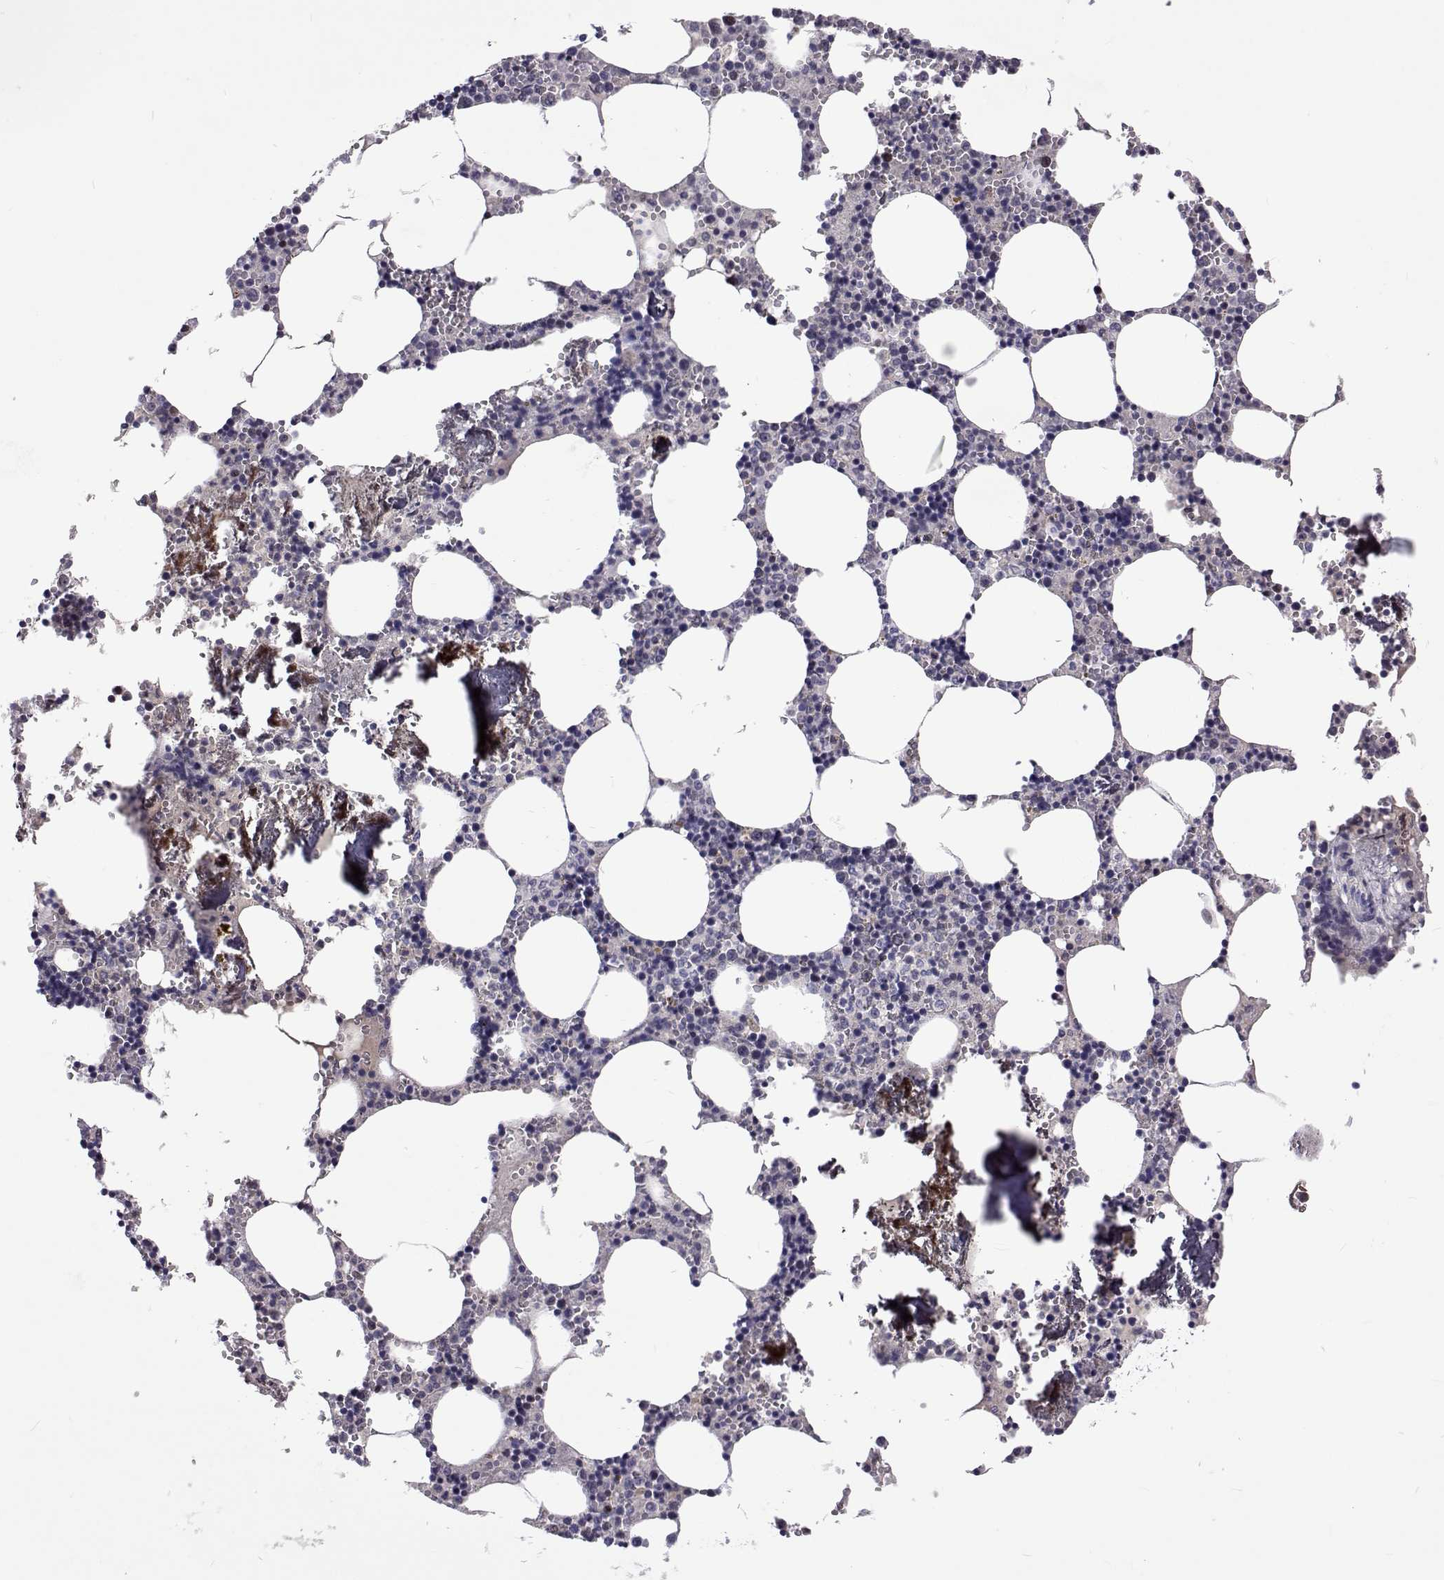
{"staining": {"intensity": "negative", "quantity": "none", "location": "none"}, "tissue": "bone marrow", "cell_type": "Hematopoietic cells", "image_type": "normal", "snomed": [{"axis": "morphology", "description": "Normal tissue, NOS"}, {"axis": "topography", "description": "Bone marrow"}], "caption": "Immunohistochemistry of unremarkable bone marrow demonstrates no staining in hematopoietic cells. The staining is performed using DAB brown chromogen with nuclei counter-stained in using hematoxylin.", "gene": "TCF15", "patient": {"sex": "male", "age": 54}}